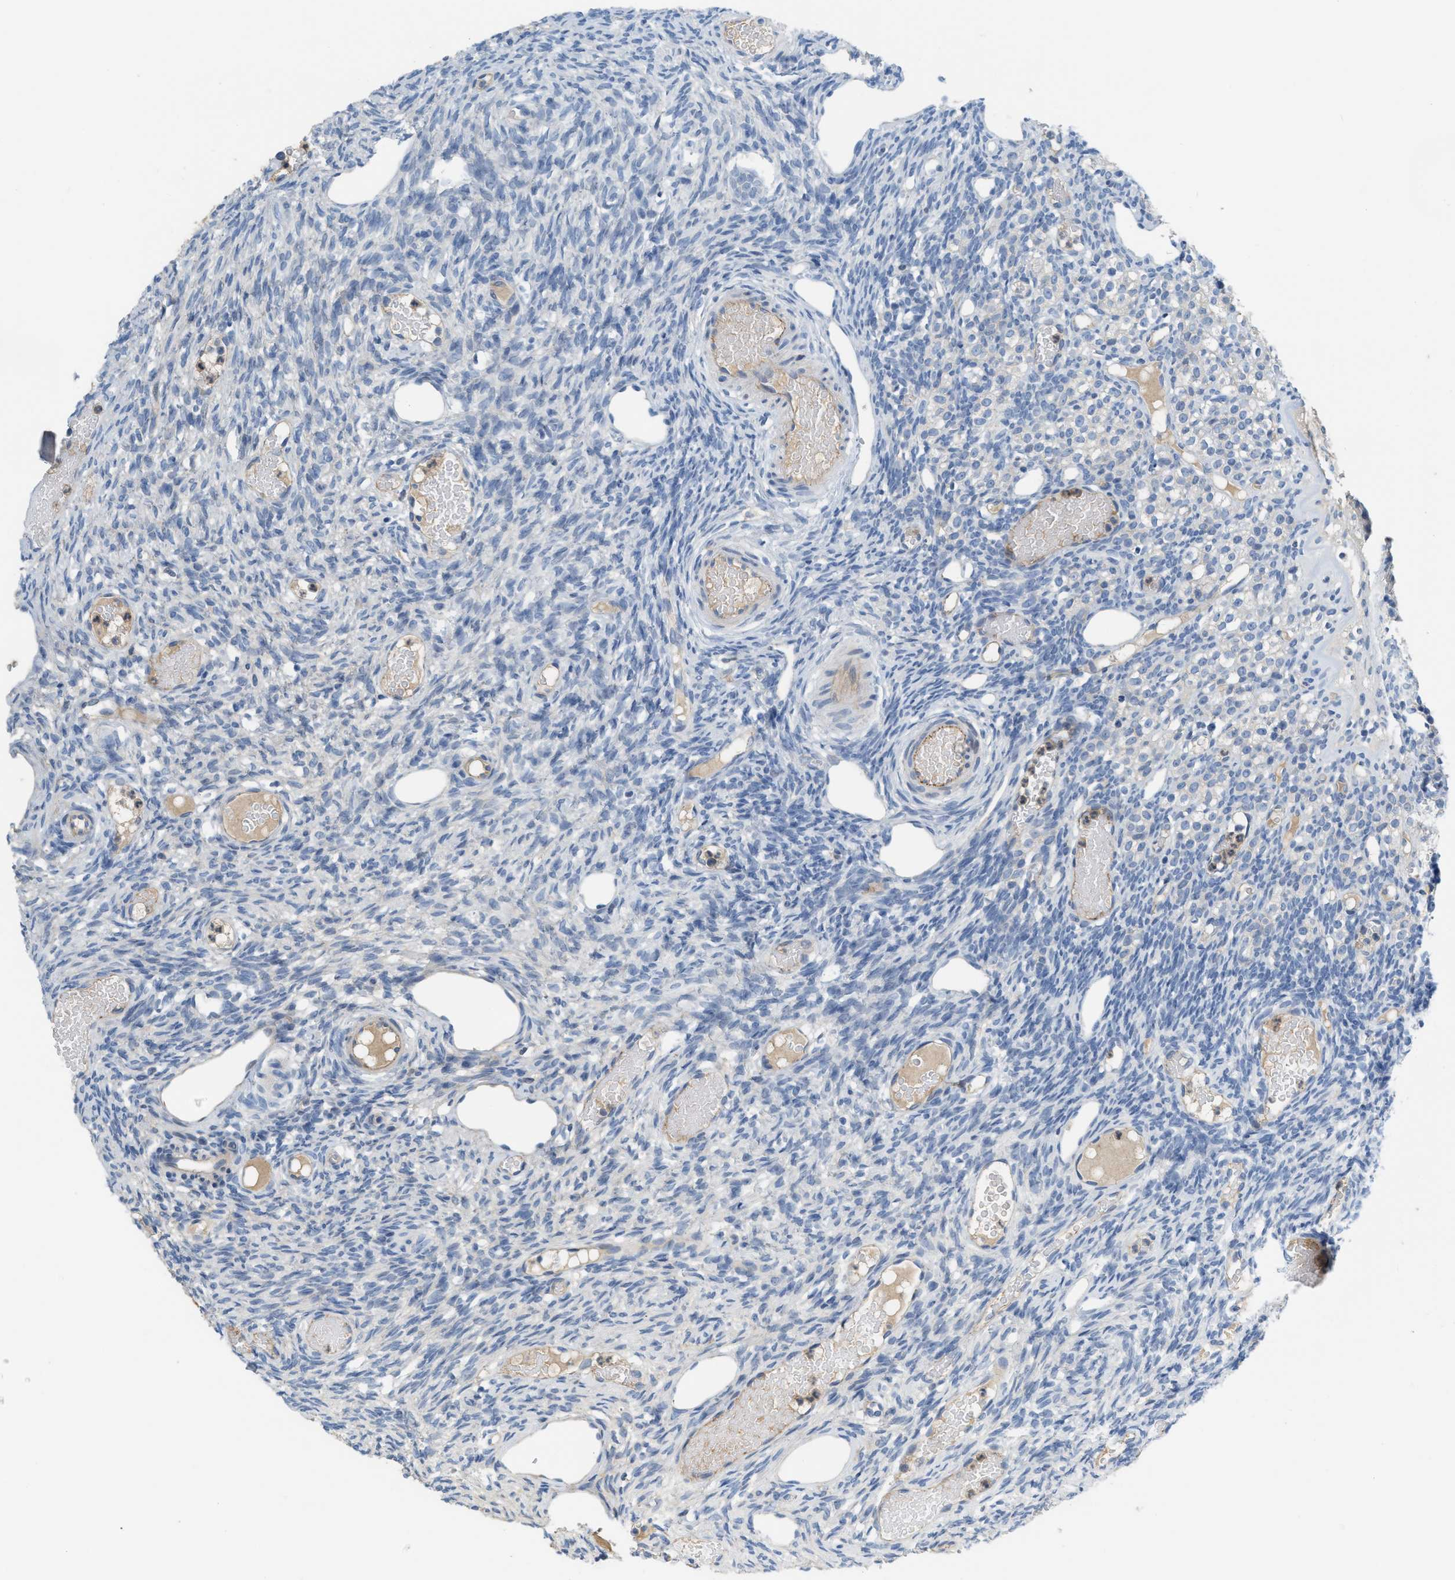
{"staining": {"intensity": "negative", "quantity": "none", "location": "none"}, "tissue": "ovary", "cell_type": "Follicle cells", "image_type": "normal", "snomed": [{"axis": "morphology", "description": "Normal tissue, NOS"}, {"axis": "topography", "description": "Ovary"}], "caption": "Benign ovary was stained to show a protein in brown. There is no significant positivity in follicle cells. (Stains: DAB (3,3'-diaminobenzidine) immunohistochemistry with hematoxylin counter stain, Microscopy: brightfield microscopy at high magnification).", "gene": "CRB3", "patient": {"sex": "female", "age": 33}}